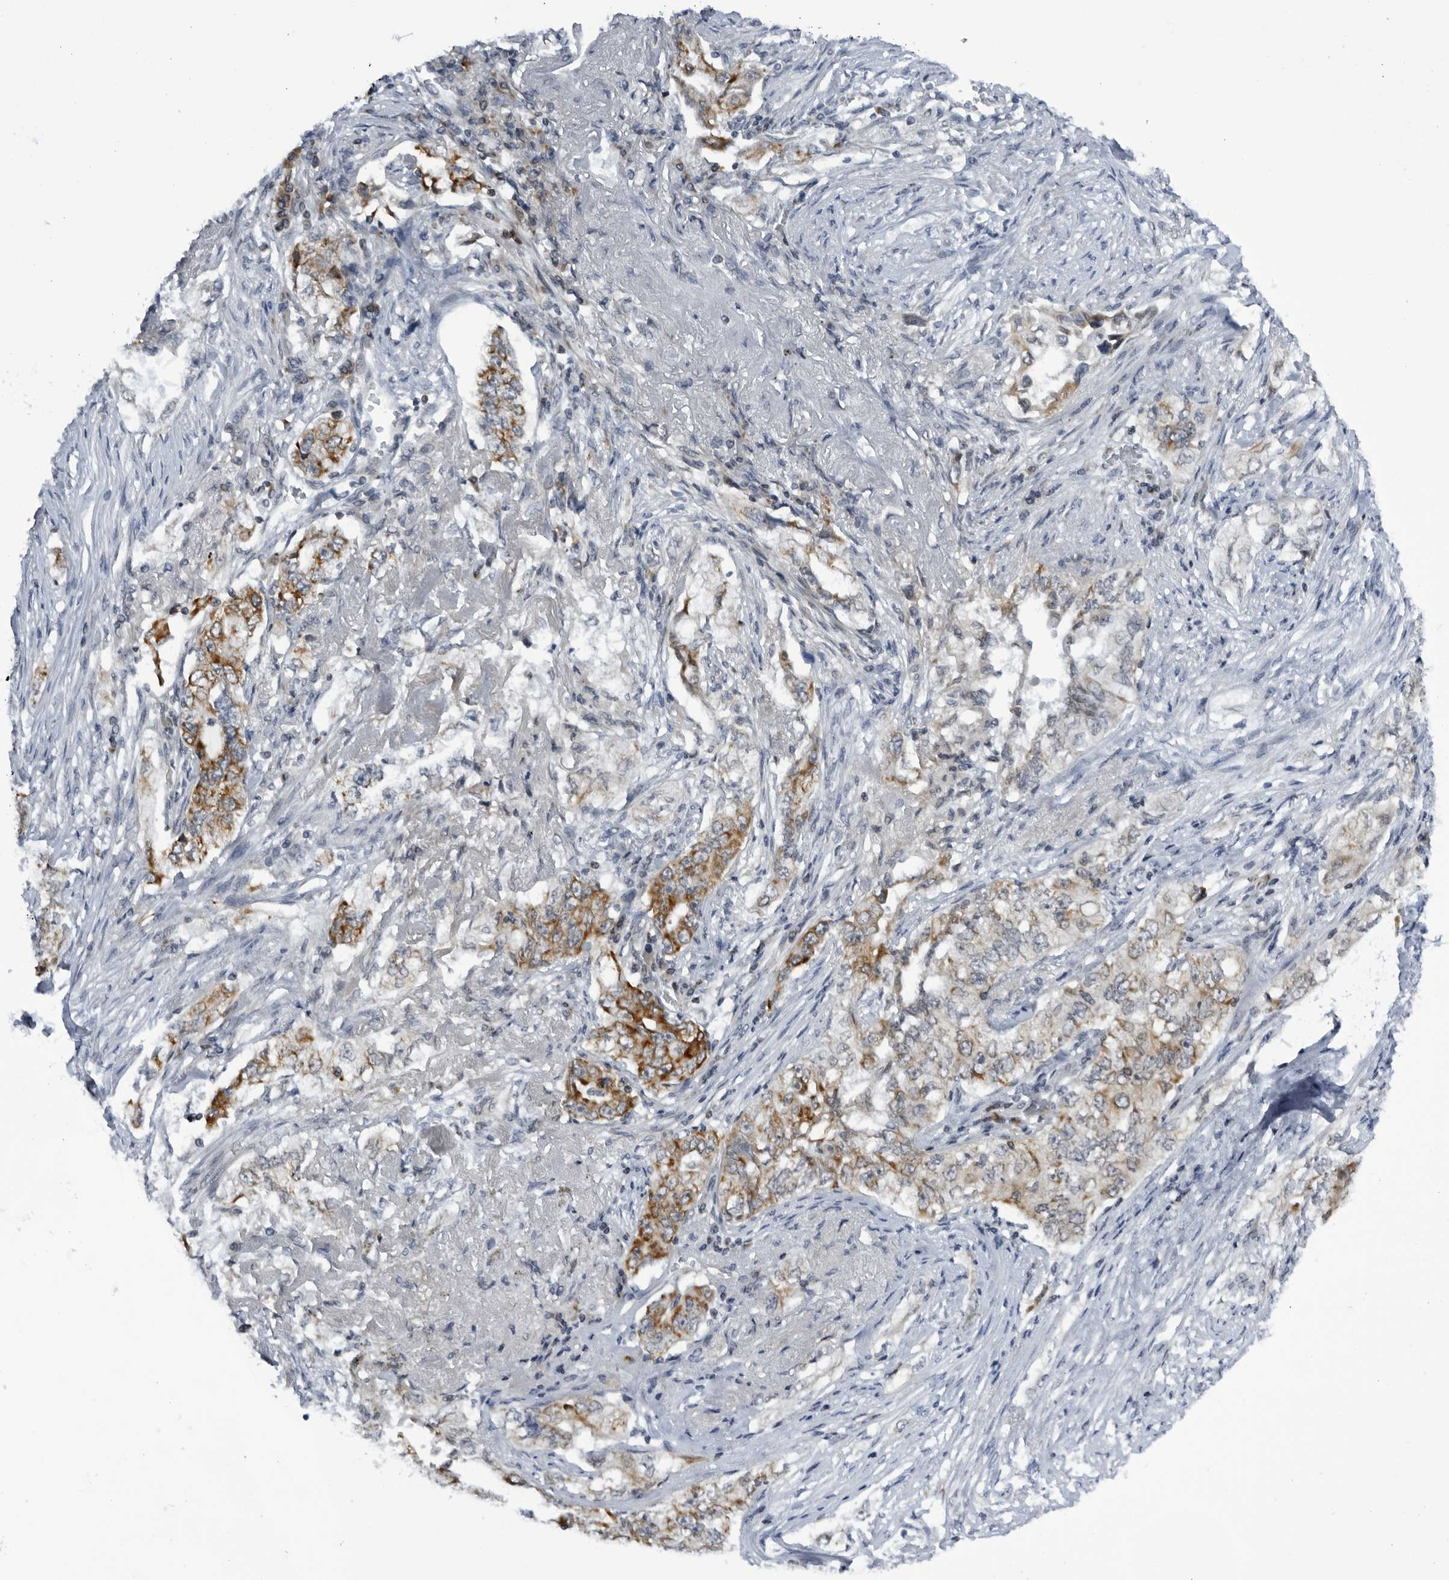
{"staining": {"intensity": "moderate", "quantity": ">75%", "location": "cytoplasmic/membranous"}, "tissue": "lung cancer", "cell_type": "Tumor cells", "image_type": "cancer", "snomed": [{"axis": "morphology", "description": "Adenocarcinoma, NOS"}, {"axis": "topography", "description": "Lung"}], "caption": "IHC micrograph of neoplastic tissue: lung cancer (adenocarcinoma) stained using IHC displays medium levels of moderate protein expression localized specifically in the cytoplasmic/membranous of tumor cells, appearing as a cytoplasmic/membranous brown color.", "gene": "SLC25A22", "patient": {"sex": "female", "age": 51}}